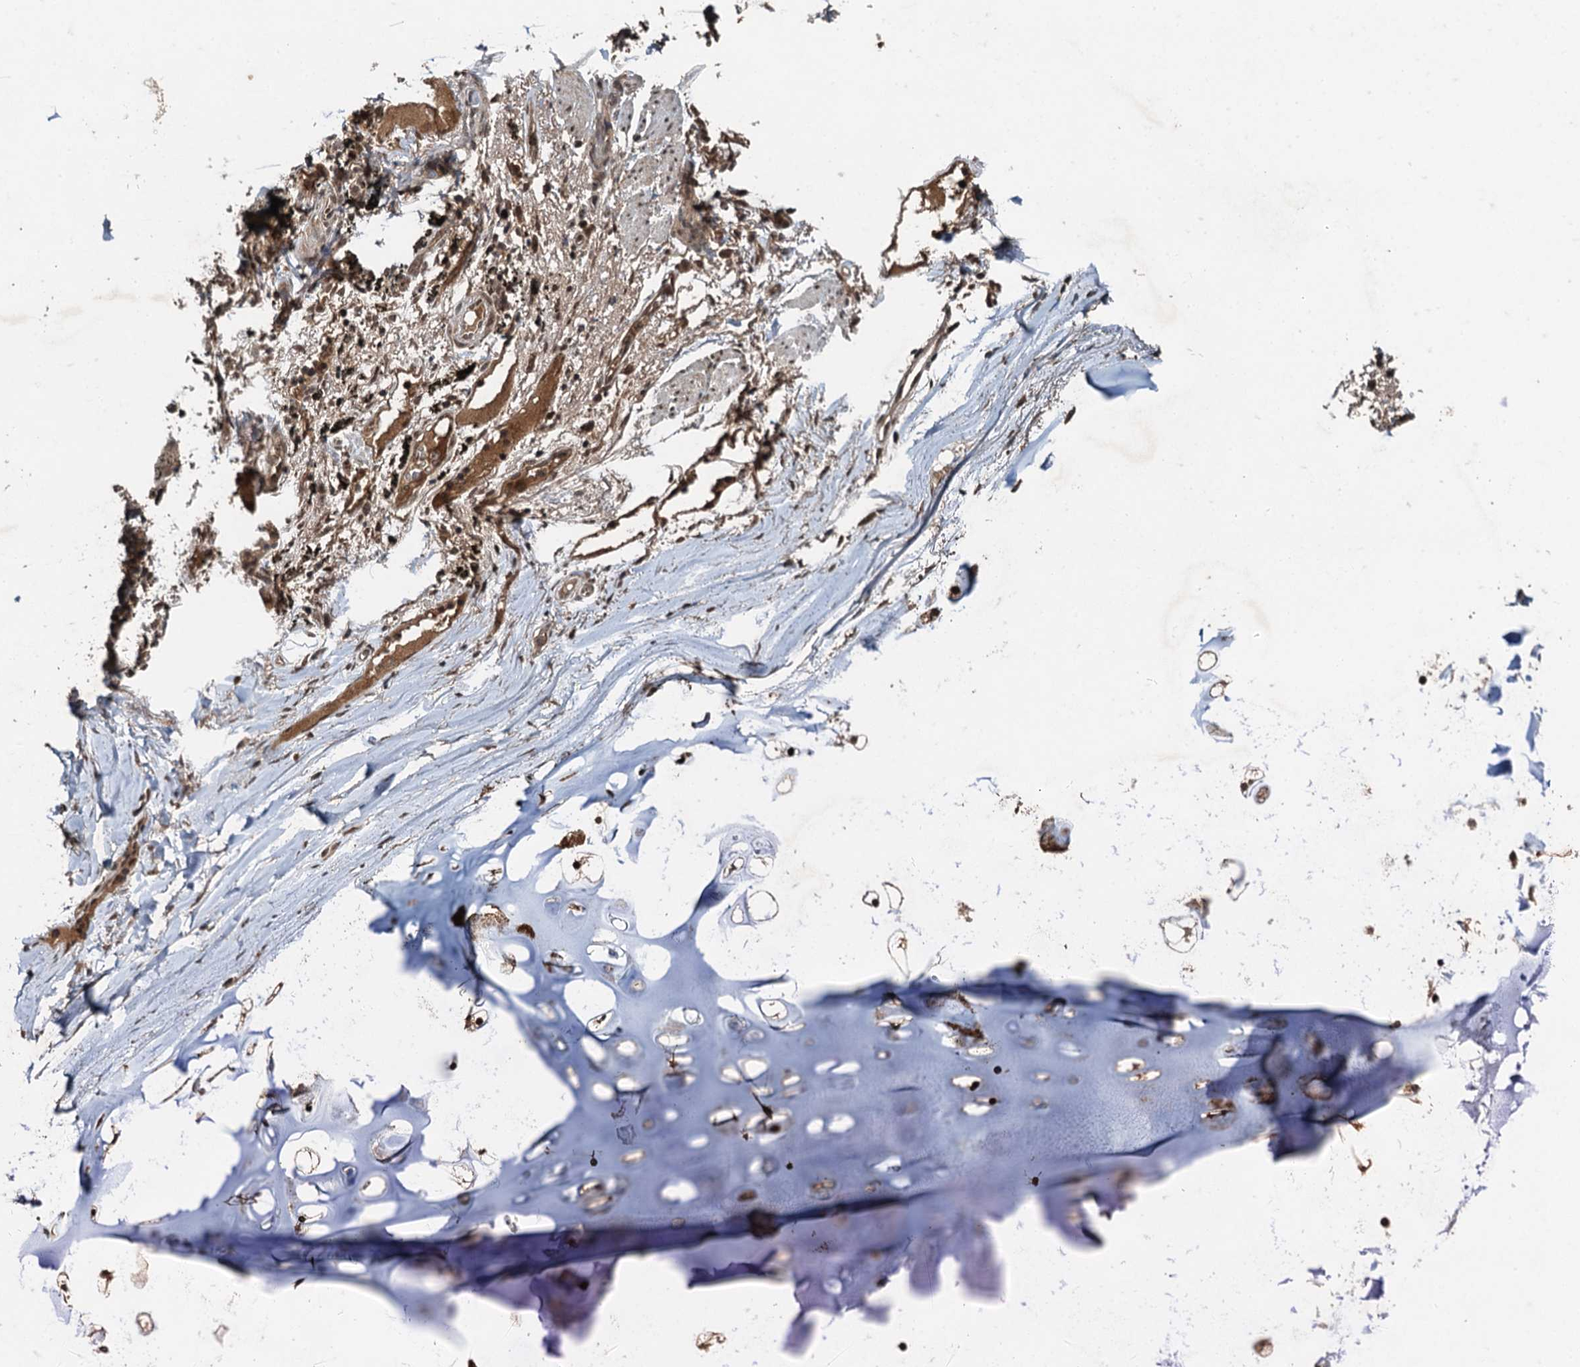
{"staining": {"intensity": "weak", "quantity": ">75%", "location": "cytoplasmic/membranous"}, "tissue": "adipose tissue", "cell_type": "Adipocytes", "image_type": "normal", "snomed": [{"axis": "morphology", "description": "Normal tissue, NOS"}, {"axis": "topography", "description": "Lymph node"}, {"axis": "topography", "description": "Bronchus"}], "caption": "This is an image of immunohistochemistry (IHC) staining of normal adipose tissue, which shows weak expression in the cytoplasmic/membranous of adipocytes.", "gene": "UBXN6", "patient": {"sex": "male", "age": 63}}